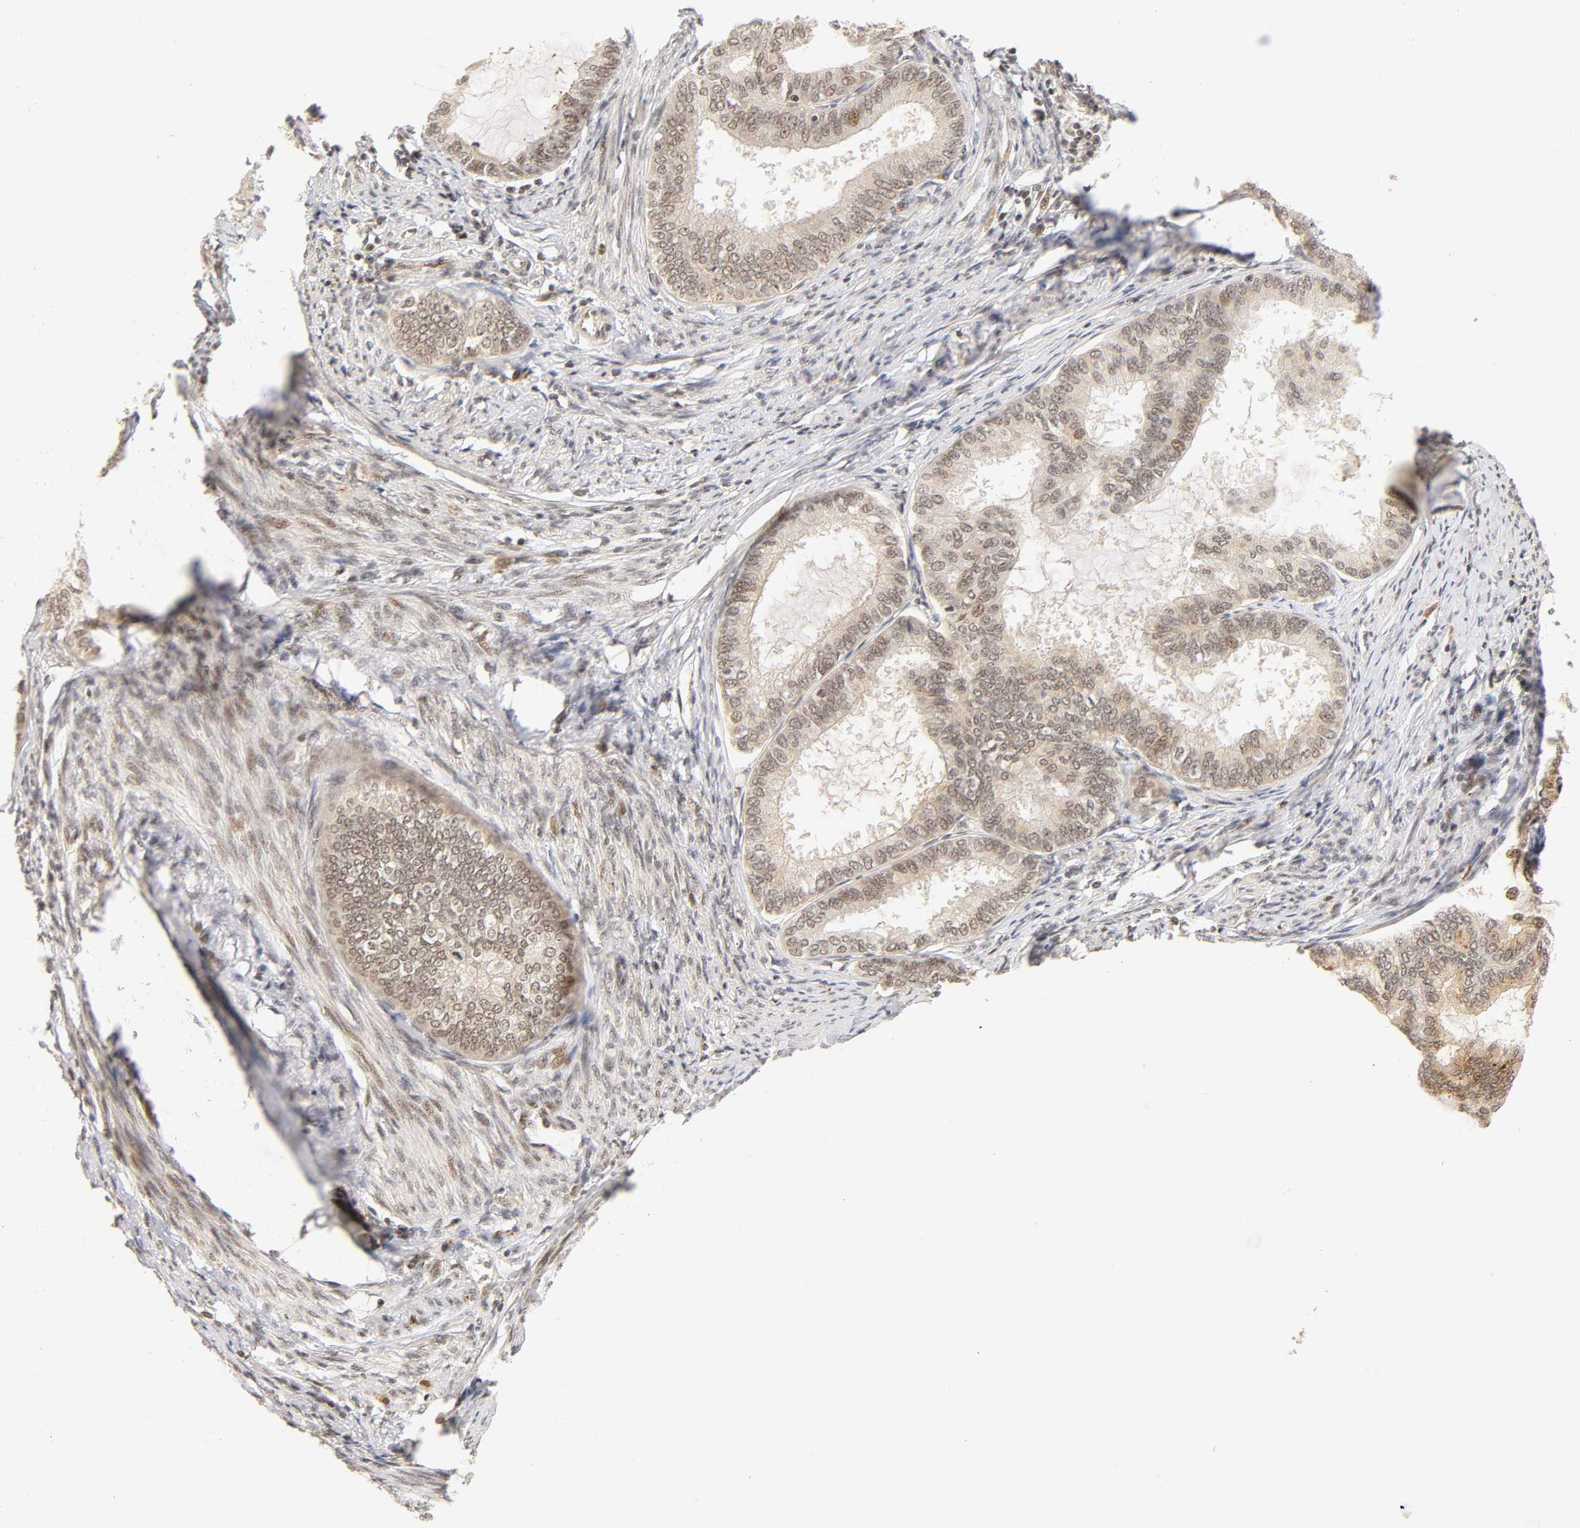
{"staining": {"intensity": "weak", "quantity": "25%-75%", "location": "cytoplasmic/membranous,nuclear"}, "tissue": "endometrial cancer", "cell_type": "Tumor cells", "image_type": "cancer", "snomed": [{"axis": "morphology", "description": "Adenocarcinoma, NOS"}, {"axis": "topography", "description": "Endometrium"}], "caption": "Adenocarcinoma (endometrial) was stained to show a protein in brown. There is low levels of weak cytoplasmic/membranous and nuclear expression in about 25%-75% of tumor cells. Ihc stains the protein of interest in brown and the nuclei are stained blue.", "gene": "TAF10", "patient": {"sex": "female", "age": 86}}